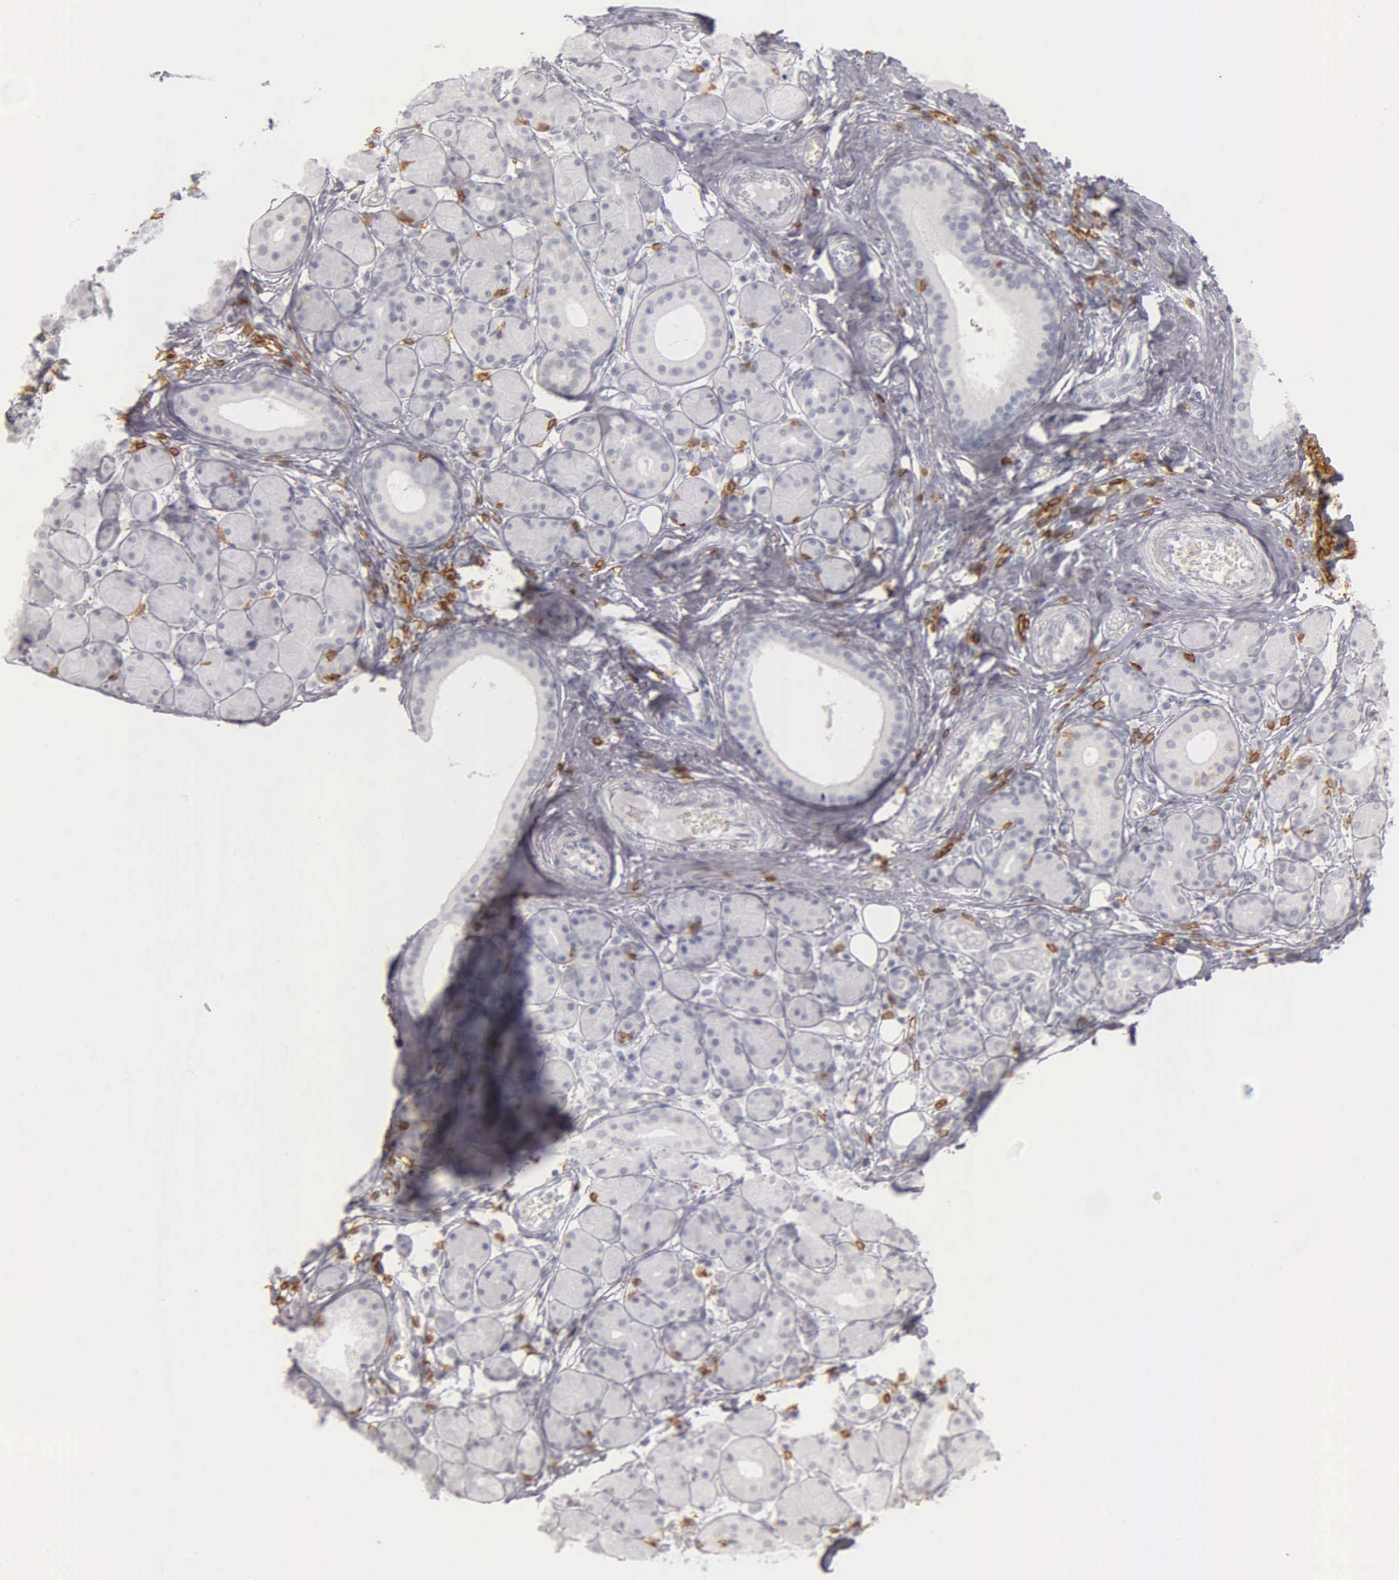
{"staining": {"intensity": "negative", "quantity": "none", "location": "none"}, "tissue": "salivary gland", "cell_type": "Glandular cells", "image_type": "normal", "snomed": [{"axis": "morphology", "description": "Normal tissue, NOS"}, {"axis": "topography", "description": "Salivary gland"}, {"axis": "topography", "description": "Peripheral nerve tissue"}], "caption": "Glandular cells show no significant protein expression in normal salivary gland.", "gene": "CD3E", "patient": {"sex": "male", "age": 62}}